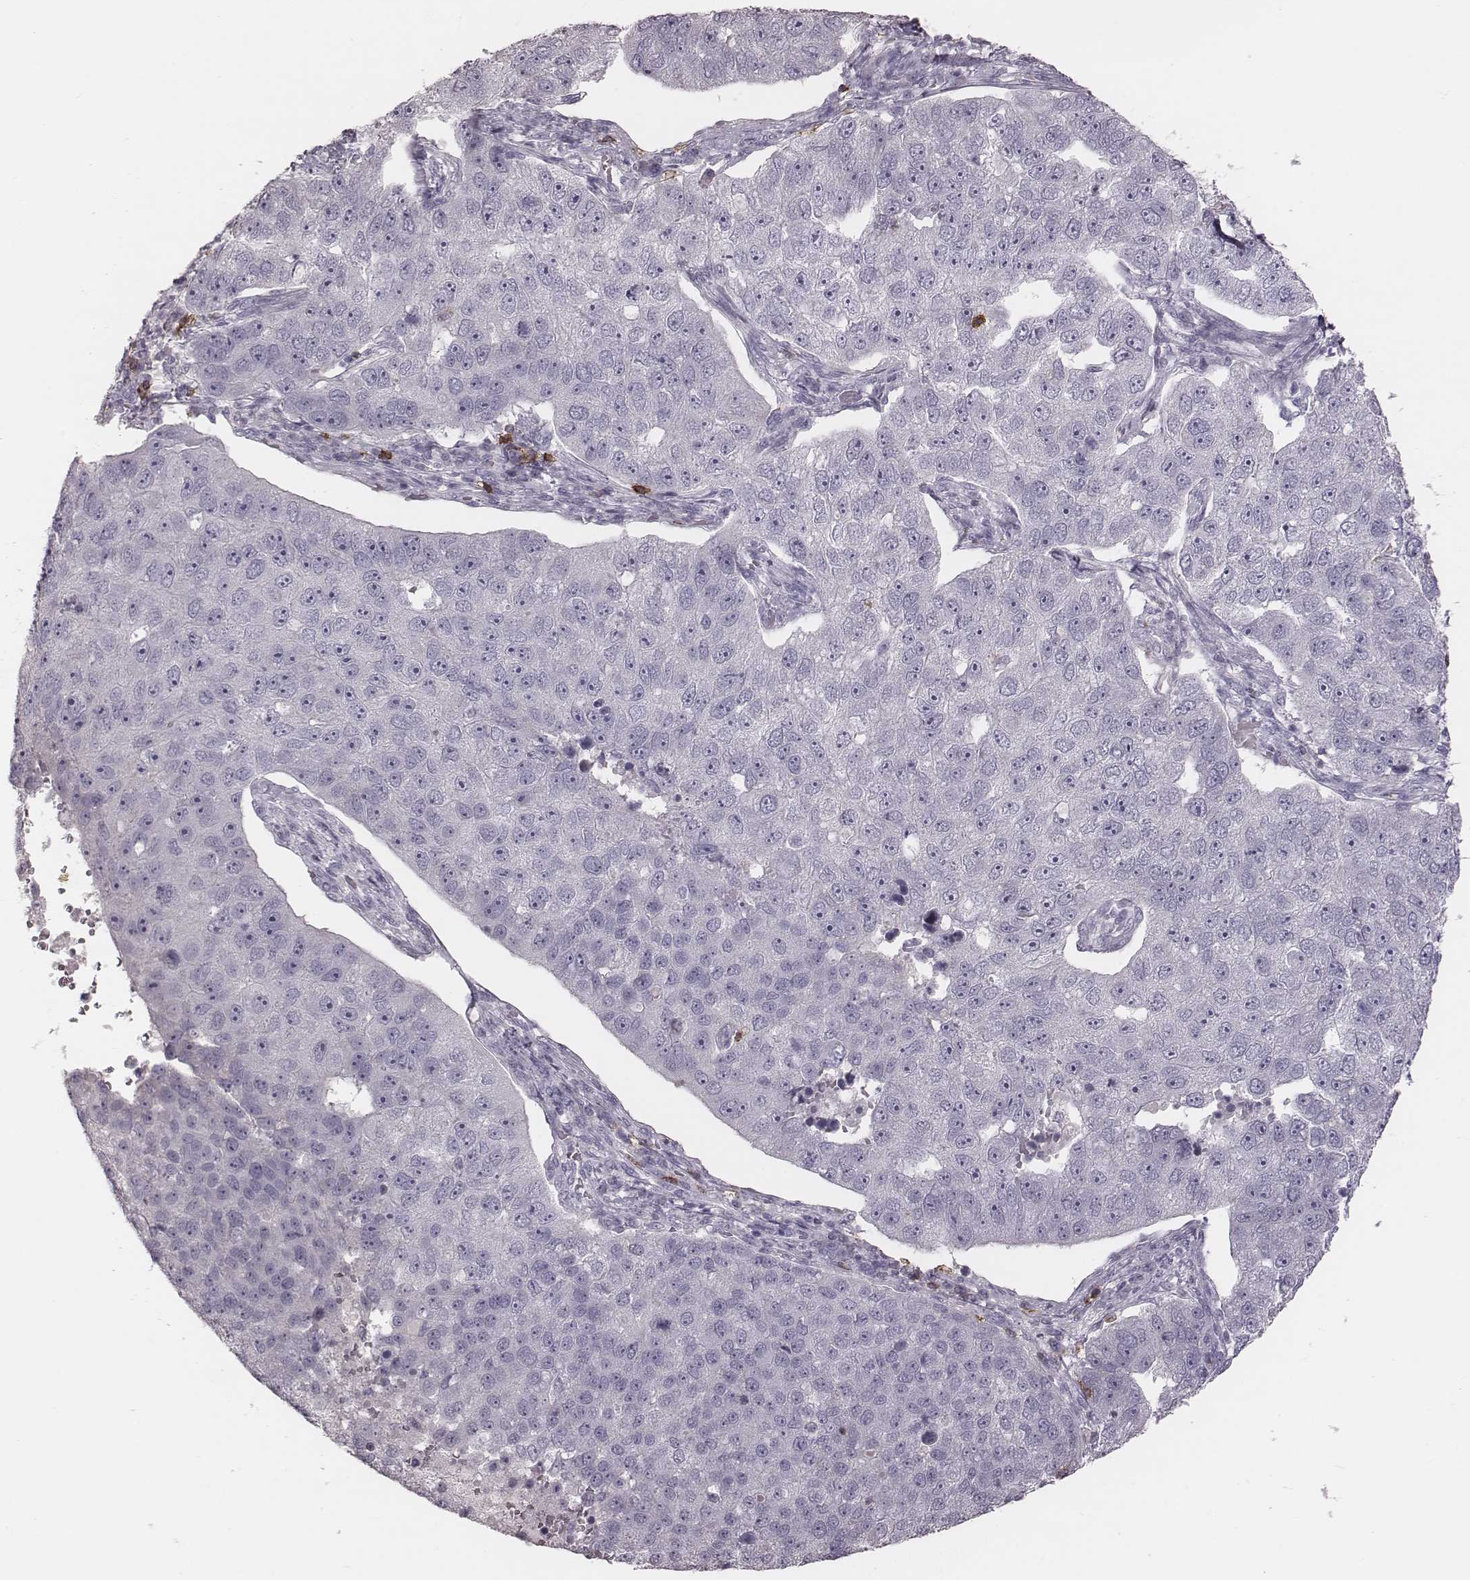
{"staining": {"intensity": "negative", "quantity": "none", "location": "none"}, "tissue": "pancreatic cancer", "cell_type": "Tumor cells", "image_type": "cancer", "snomed": [{"axis": "morphology", "description": "Adenocarcinoma, NOS"}, {"axis": "topography", "description": "Pancreas"}], "caption": "A high-resolution image shows IHC staining of pancreatic cancer (adenocarcinoma), which displays no significant expression in tumor cells. The staining was performed using DAB to visualize the protein expression in brown, while the nuclei were stained in blue with hematoxylin (Magnification: 20x).", "gene": "PDCD1", "patient": {"sex": "female", "age": 61}}